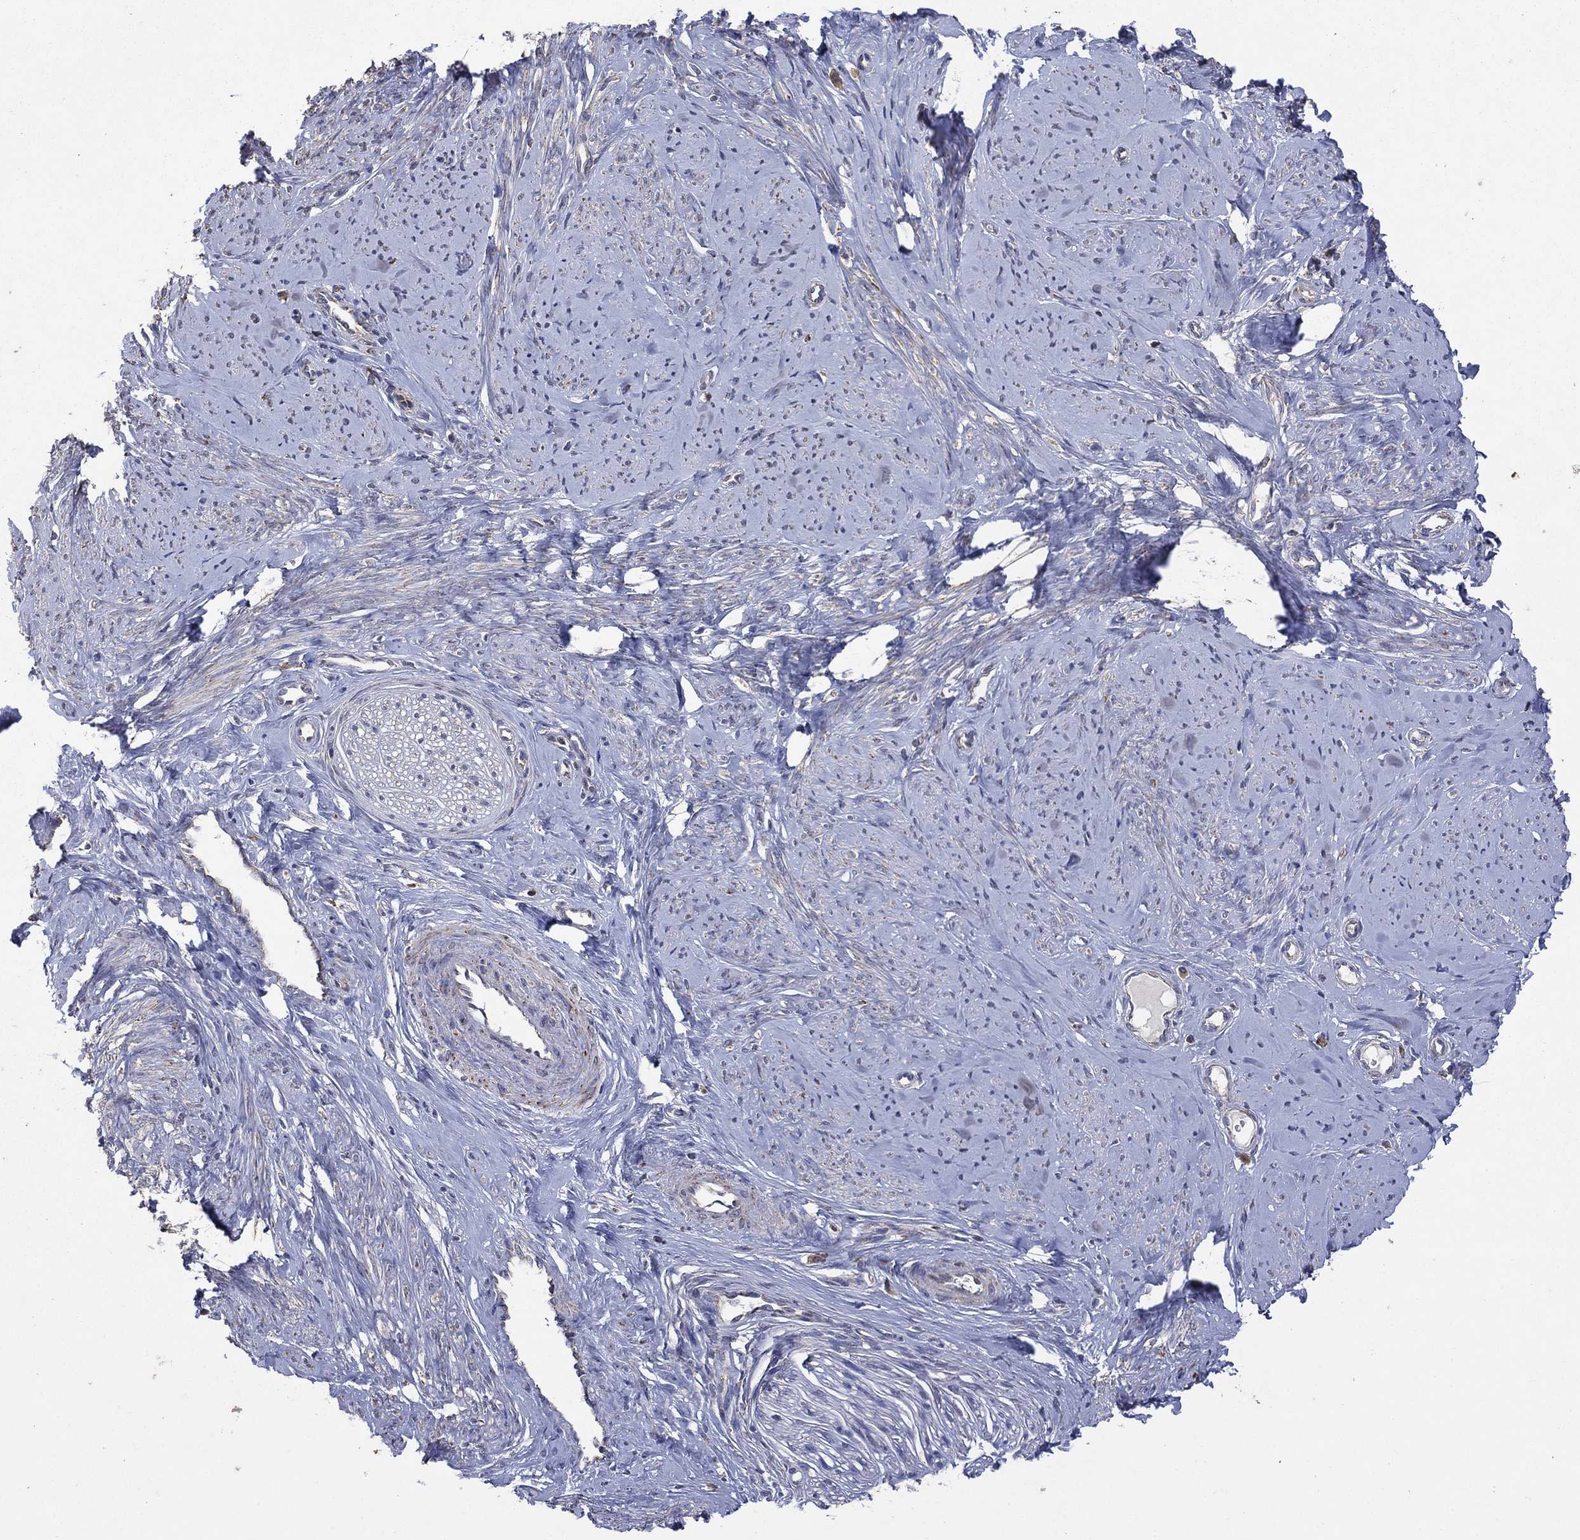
{"staining": {"intensity": "weak", "quantity": "25%-75%", "location": "cytoplasmic/membranous"}, "tissue": "smooth muscle", "cell_type": "Smooth muscle cells", "image_type": "normal", "snomed": [{"axis": "morphology", "description": "Normal tissue, NOS"}, {"axis": "topography", "description": "Smooth muscle"}], "caption": "Immunohistochemical staining of benign smooth muscle exhibits weak cytoplasmic/membranous protein expression in approximately 25%-75% of smooth muscle cells. (Brightfield microscopy of DAB IHC at high magnification).", "gene": "DPH1", "patient": {"sex": "female", "age": 48}}